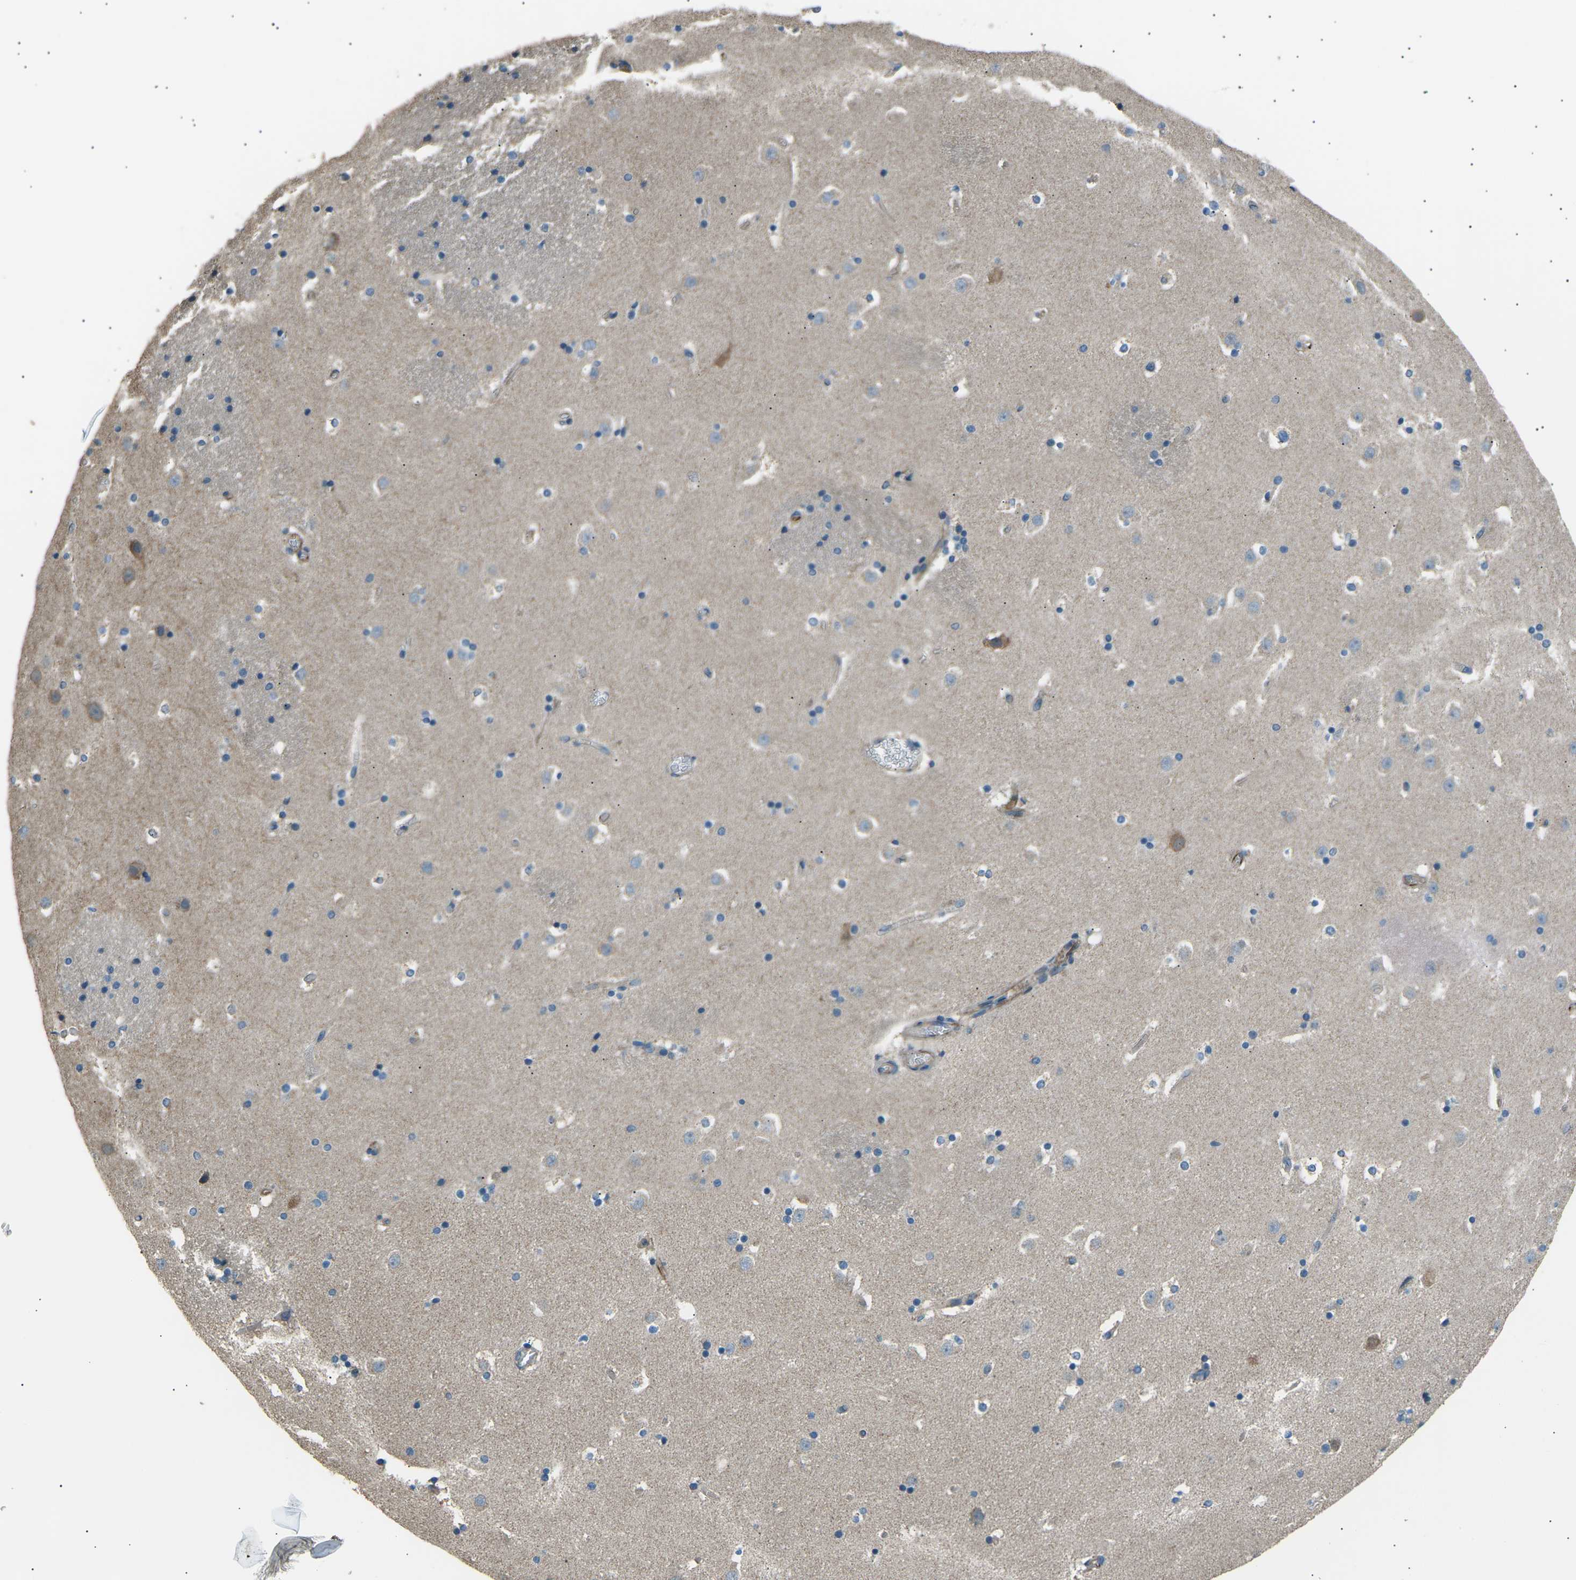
{"staining": {"intensity": "weak", "quantity": "<25%", "location": "cytoplasmic/membranous"}, "tissue": "caudate", "cell_type": "Glial cells", "image_type": "normal", "snomed": [{"axis": "morphology", "description": "Normal tissue, NOS"}, {"axis": "topography", "description": "Lateral ventricle wall"}], "caption": "Immunohistochemistry (IHC) micrograph of unremarkable caudate: human caudate stained with DAB (3,3'-diaminobenzidine) exhibits no significant protein staining in glial cells.", "gene": "SLK", "patient": {"sex": "male", "age": 45}}